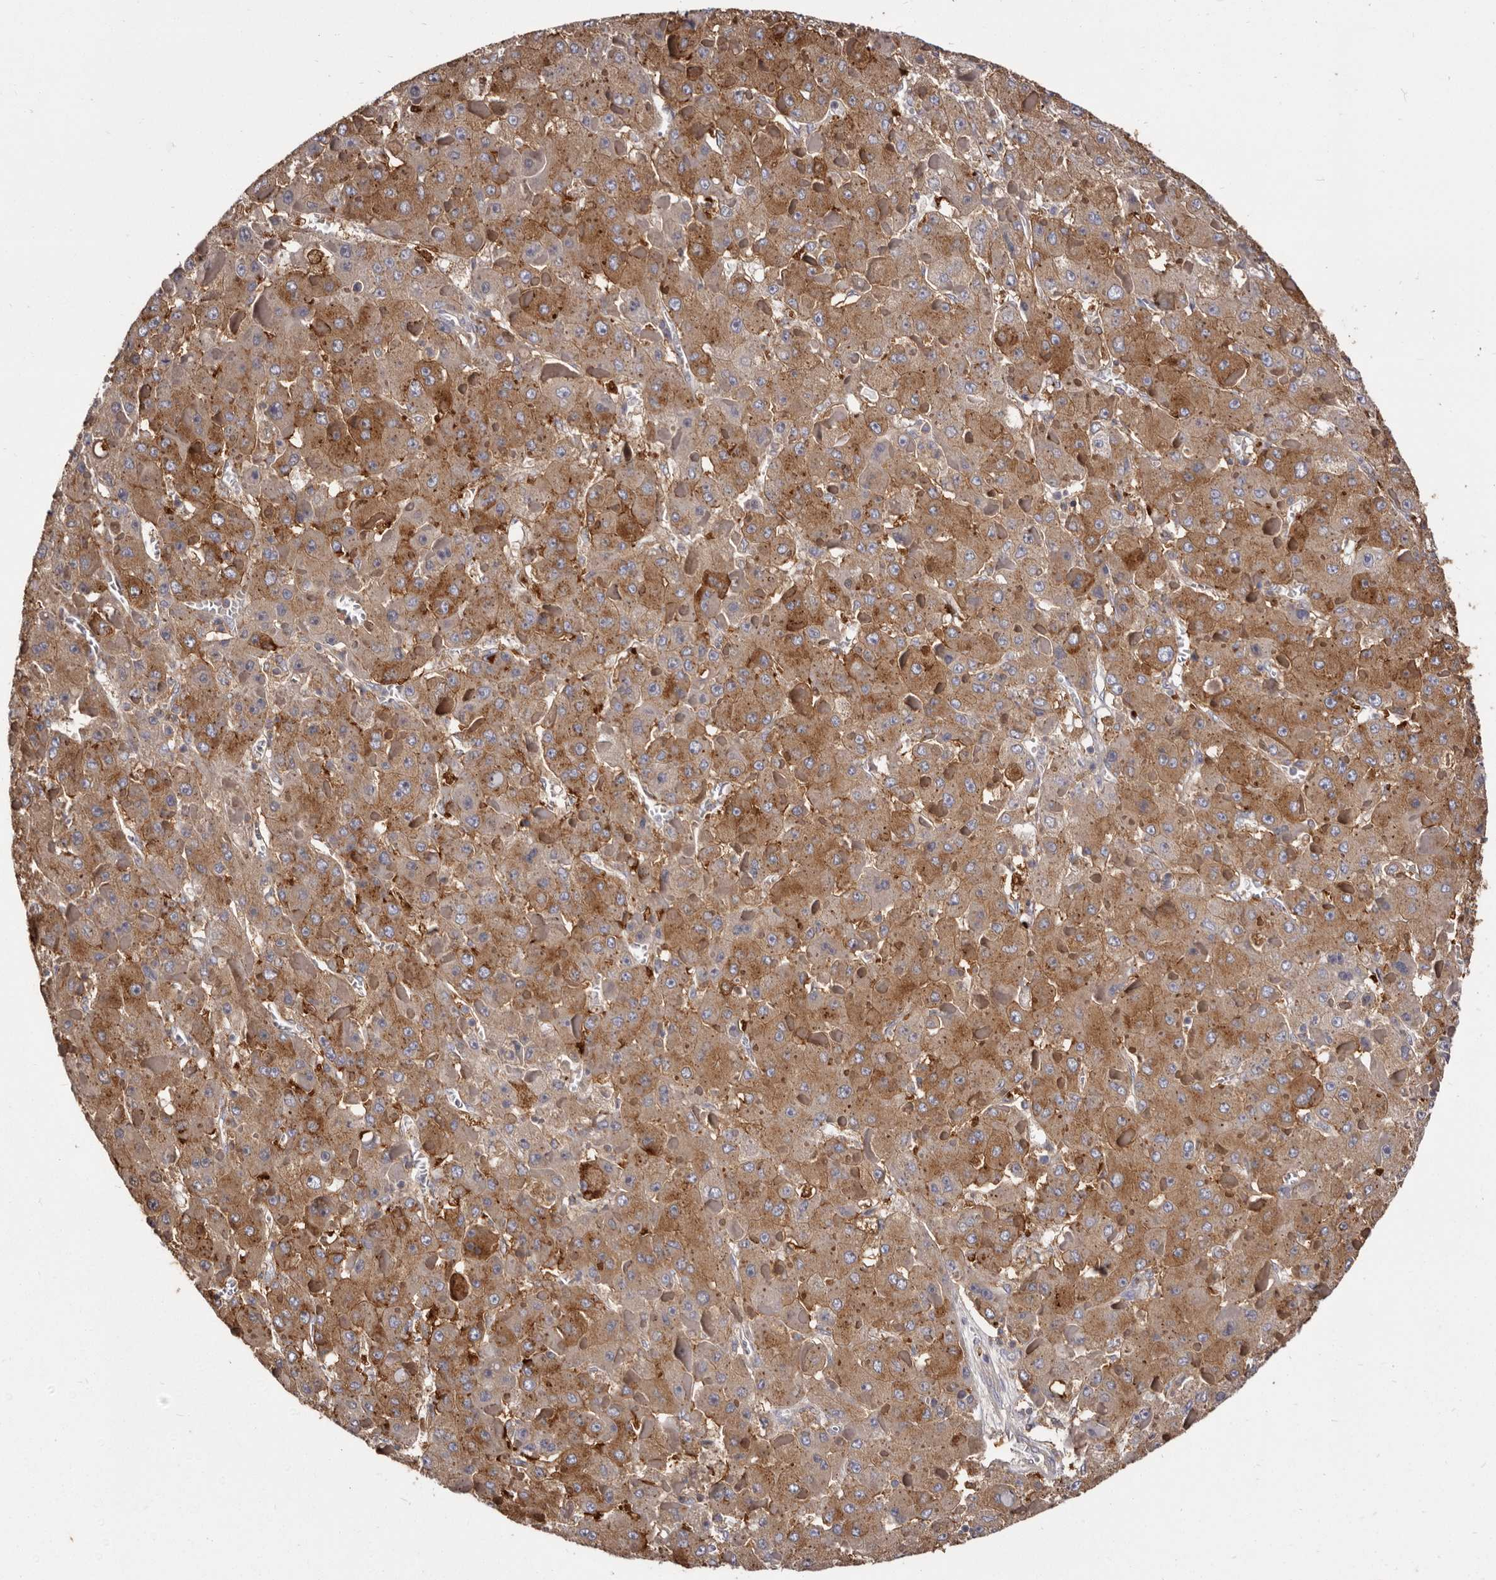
{"staining": {"intensity": "moderate", "quantity": ">75%", "location": "cytoplasmic/membranous"}, "tissue": "liver cancer", "cell_type": "Tumor cells", "image_type": "cancer", "snomed": [{"axis": "morphology", "description": "Carcinoma, Hepatocellular, NOS"}, {"axis": "topography", "description": "Liver"}], "caption": "Liver cancer (hepatocellular carcinoma) stained with DAB (3,3'-diaminobenzidine) IHC exhibits medium levels of moderate cytoplasmic/membranous expression in approximately >75% of tumor cells. The protein is stained brown, and the nuclei are stained in blue (DAB IHC with brightfield microscopy, high magnification).", "gene": "TPD52", "patient": {"sex": "female", "age": 73}}